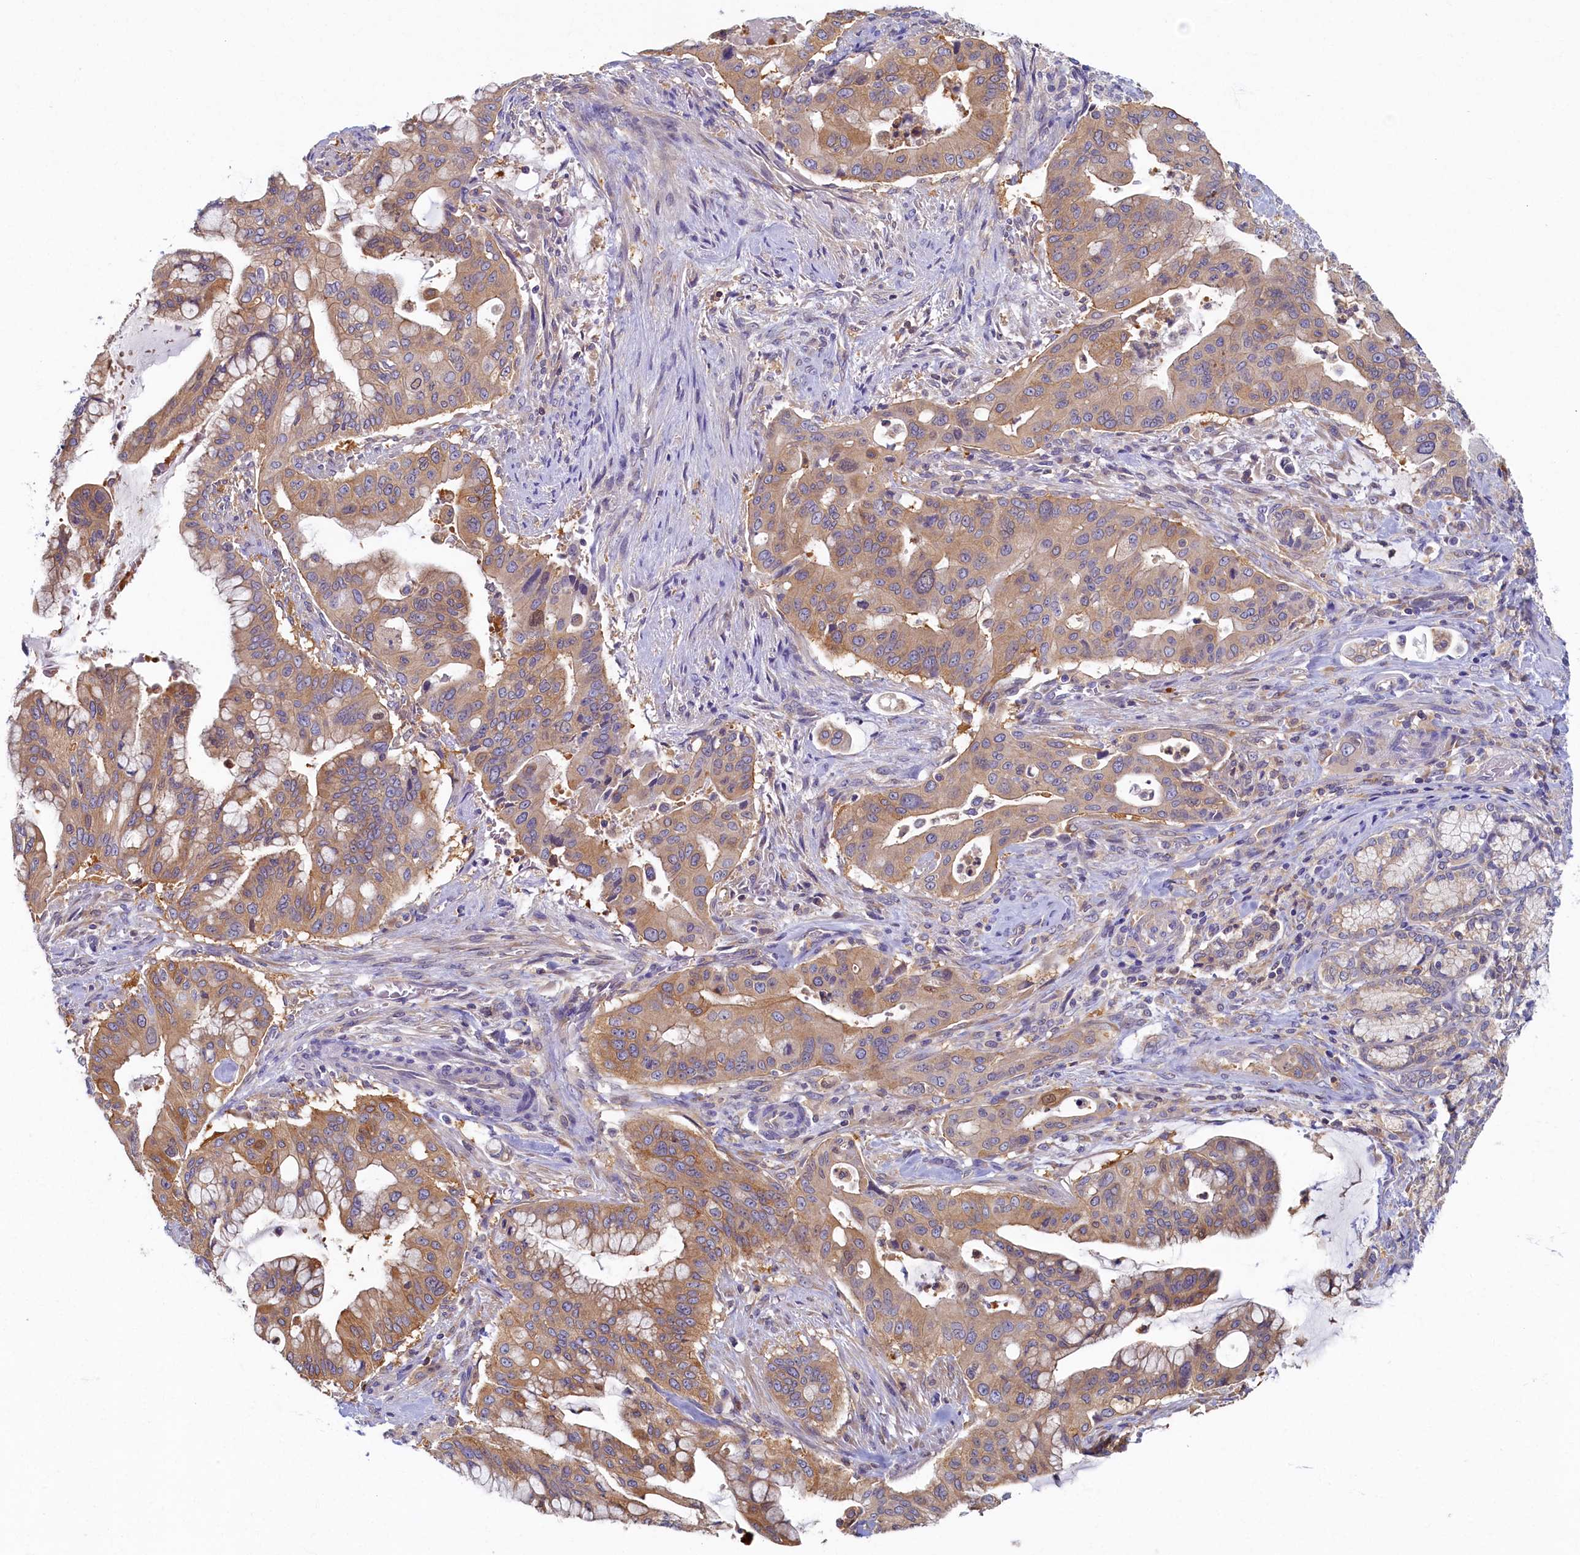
{"staining": {"intensity": "moderate", "quantity": ">75%", "location": "cytoplasmic/membranous"}, "tissue": "pancreatic cancer", "cell_type": "Tumor cells", "image_type": "cancer", "snomed": [{"axis": "morphology", "description": "Adenocarcinoma, NOS"}, {"axis": "topography", "description": "Pancreas"}], "caption": "Immunohistochemistry (IHC) photomicrograph of human pancreatic cancer stained for a protein (brown), which exhibits medium levels of moderate cytoplasmic/membranous positivity in about >75% of tumor cells.", "gene": "TIMM8B", "patient": {"sex": "male", "age": 46}}